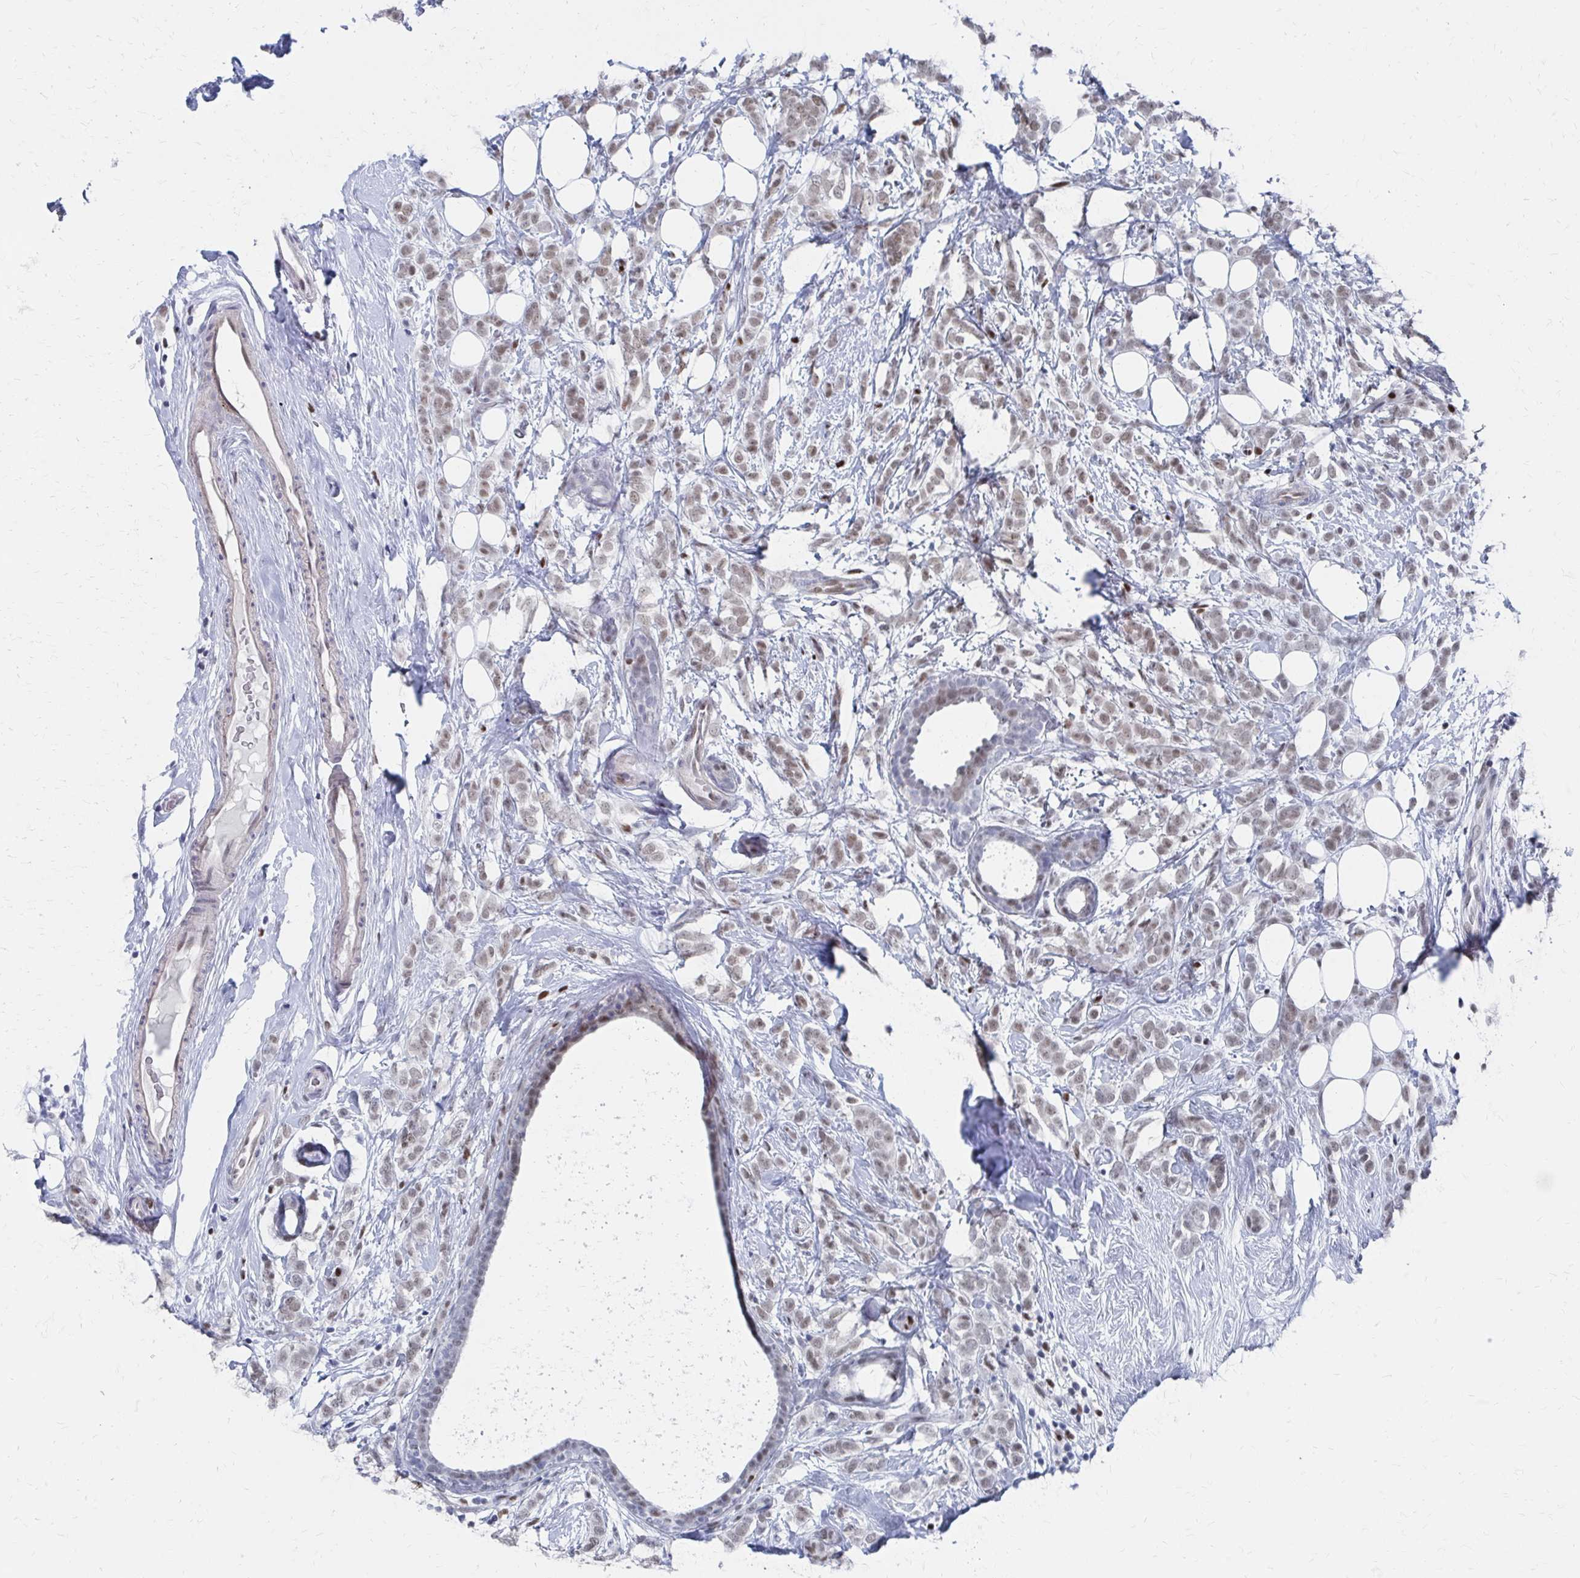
{"staining": {"intensity": "weak", "quantity": ">75%", "location": "nuclear"}, "tissue": "breast cancer", "cell_type": "Tumor cells", "image_type": "cancer", "snomed": [{"axis": "morphology", "description": "Lobular carcinoma"}, {"axis": "topography", "description": "Breast"}], "caption": "Immunohistochemistry (IHC) of breast cancer shows low levels of weak nuclear positivity in approximately >75% of tumor cells. (DAB IHC, brown staining for protein, blue staining for nuclei).", "gene": "CDIN1", "patient": {"sex": "female", "age": 49}}